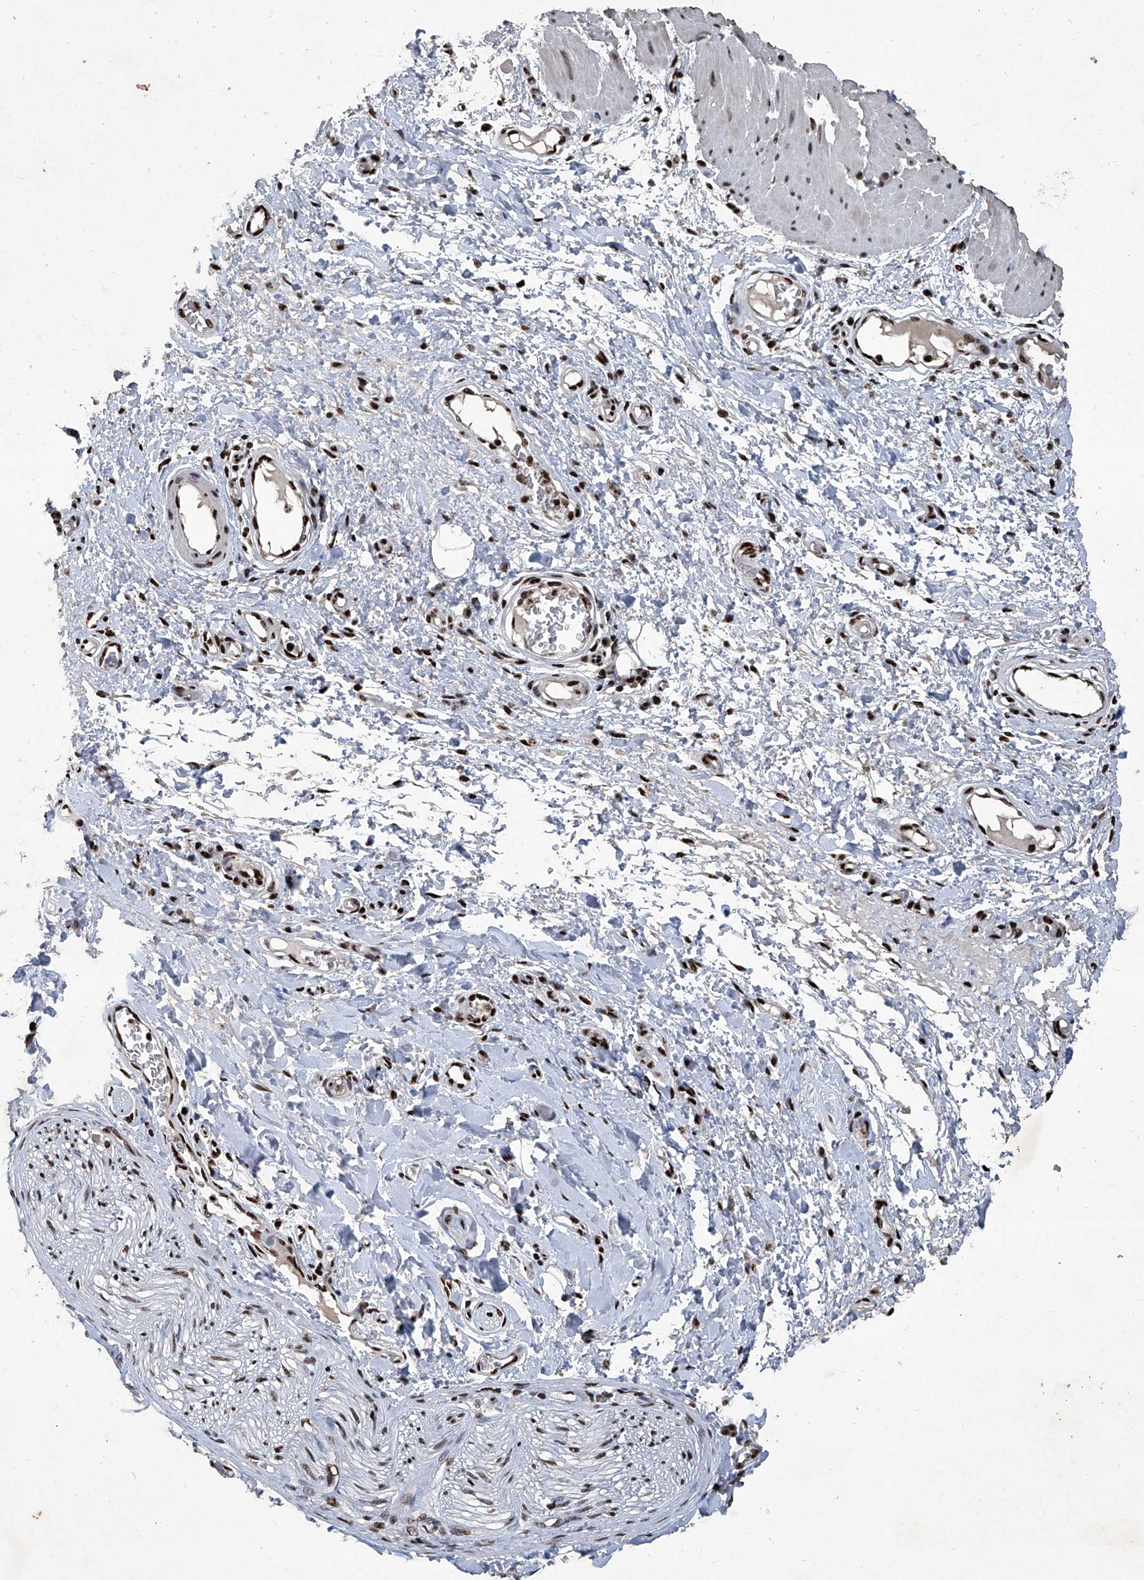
{"staining": {"intensity": "strong", "quantity": ">75%", "location": "nuclear"}, "tissue": "soft tissue", "cell_type": "Chondrocytes", "image_type": "normal", "snomed": [{"axis": "morphology", "description": "Normal tissue, NOS"}, {"axis": "morphology", "description": "Adenocarcinoma, NOS"}, {"axis": "topography", "description": "Esophagus"}, {"axis": "topography", "description": "Stomach, upper"}, {"axis": "topography", "description": "Peripheral nerve tissue"}], "caption": "Protein expression analysis of benign soft tissue shows strong nuclear positivity in approximately >75% of chondrocytes. The staining is performed using DAB (3,3'-diaminobenzidine) brown chromogen to label protein expression. The nuclei are counter-stained blue using hematoxylin.", "gene": "DDX39B", "patient": {"sex": "male", "age": 62}}